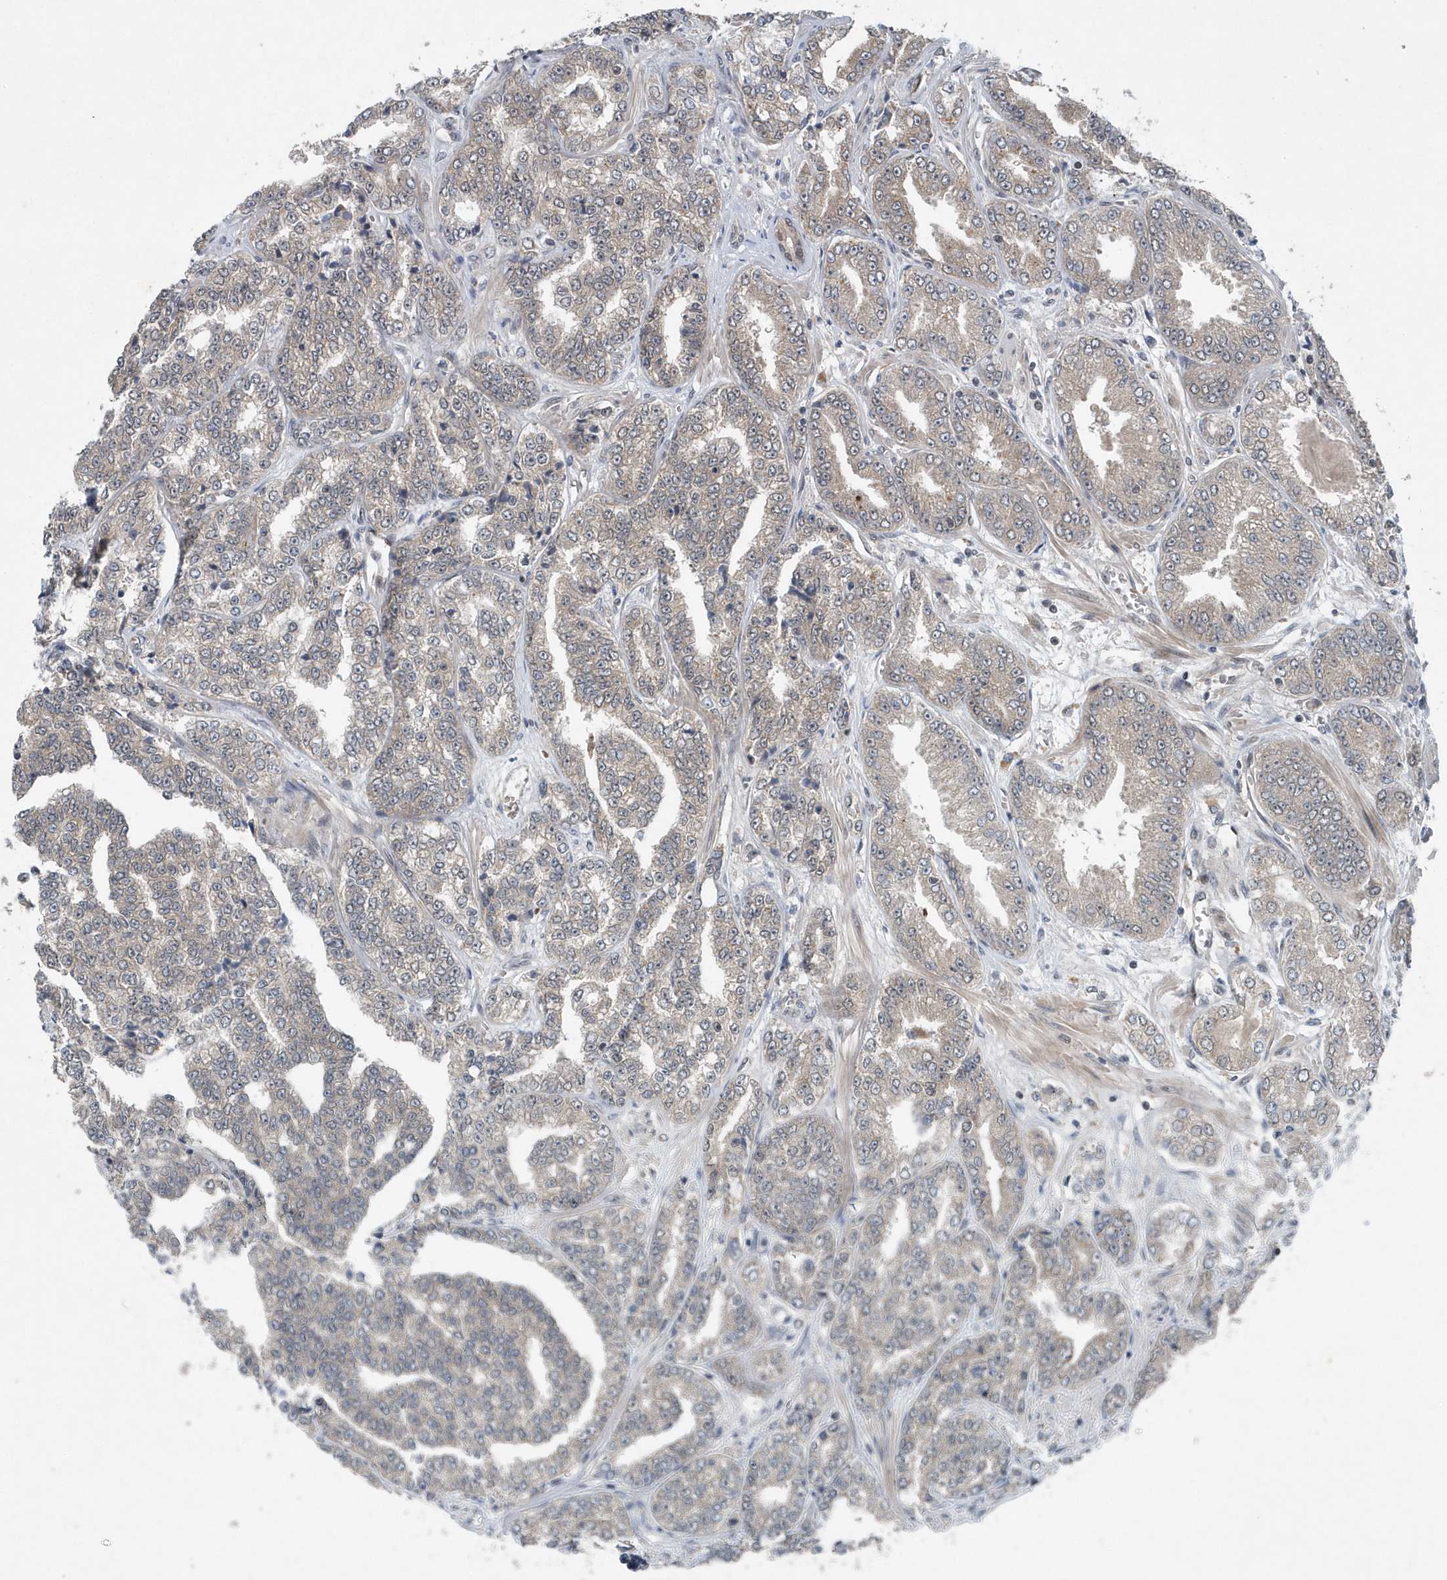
{"staining": {"intensity": "weak", "quantity": "<25%", "location": "cytoplasmic/membranous"}, "tissue": "prostate cancer", "cell_type": "Tumor cells", "image_type": "cancer", "snomed": [{"axis": "morphology", "description": "Adenocarcinoma, High grade"}, {"axis": "topography", "description": "Prostate"}], "caption": "This micrograph is of prostate high-grade adenocarcinoma stained with immunohistochemistry to label a protein in brown with the nuclei are counter-stained blue. There is no positivity in tumor cells.", "gene": "QTRT2", "patient": {"sex": "male", "age": 71}}